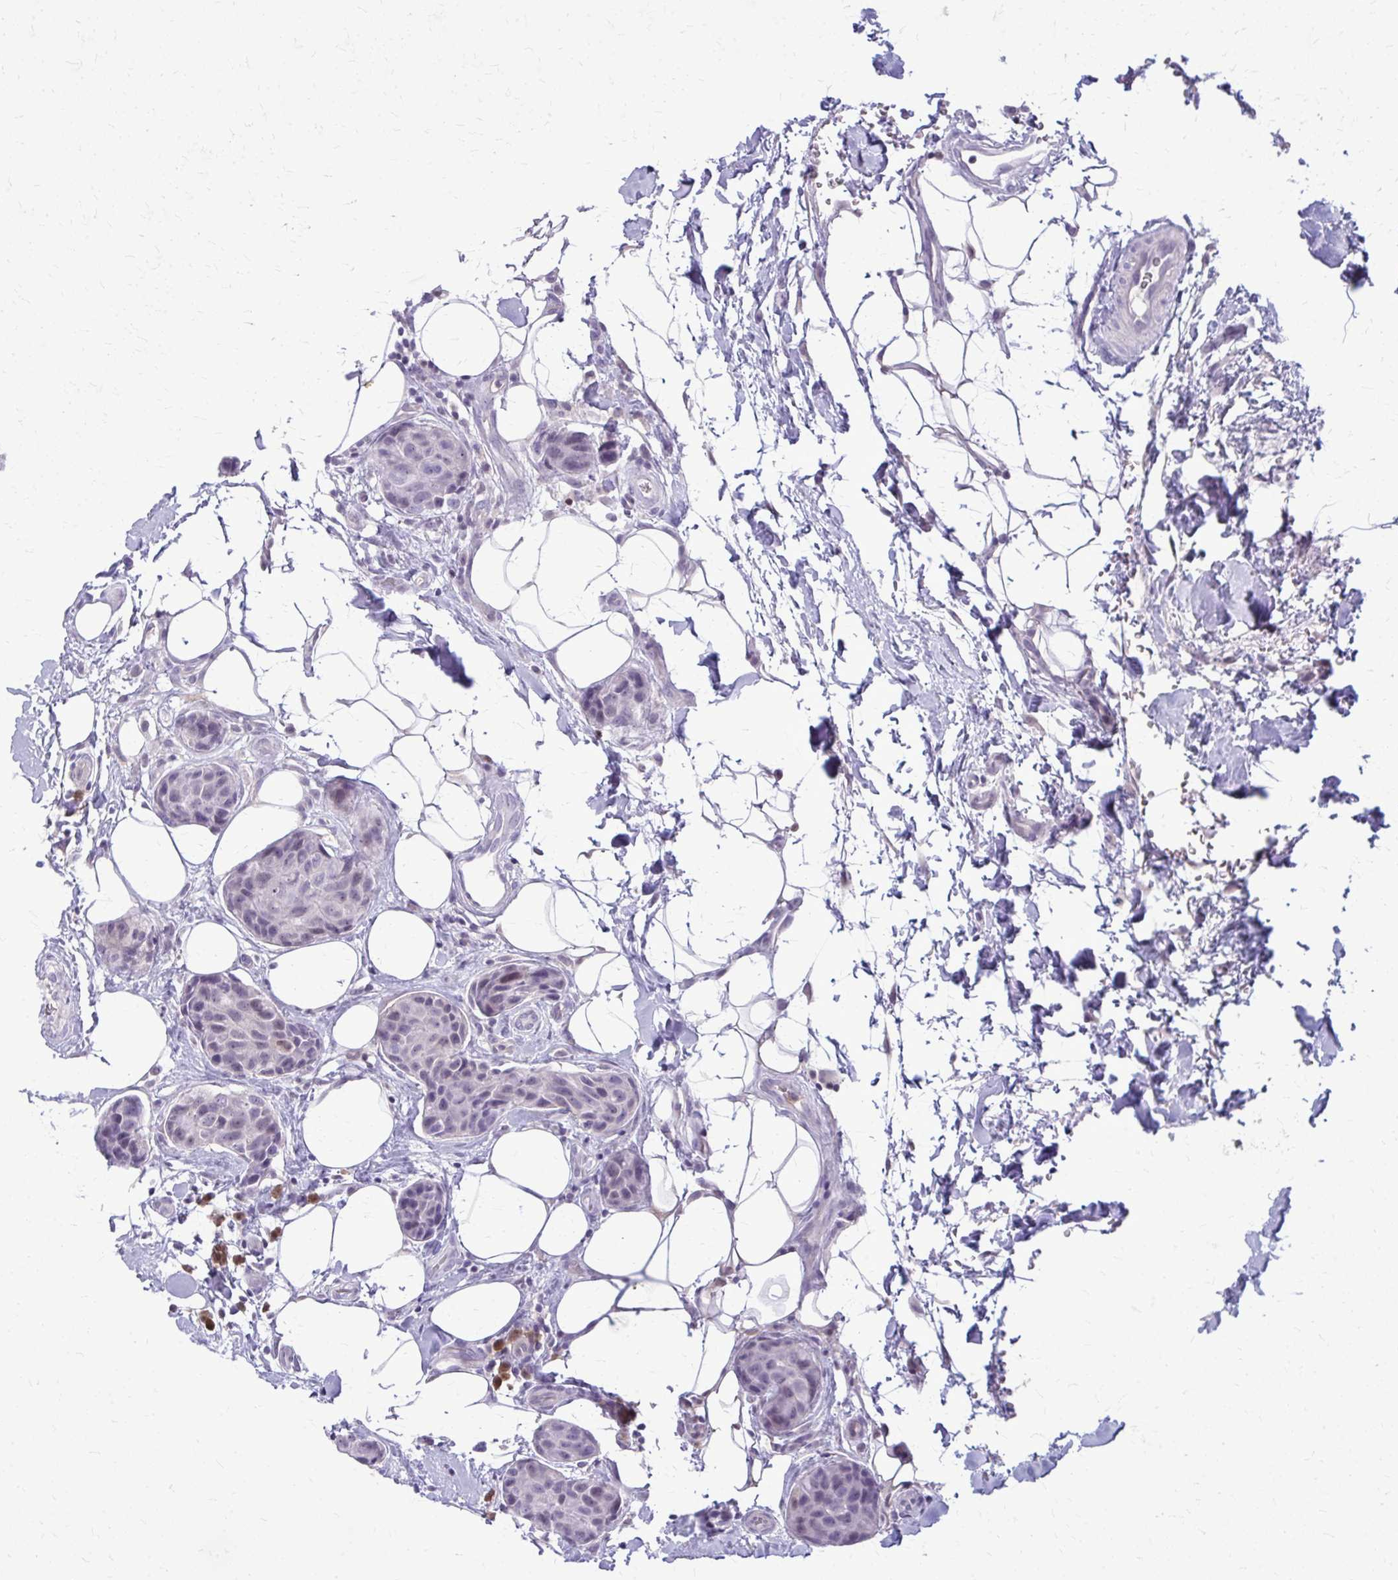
{"staining": {"intensity": "negative", "quantity": "none", "location": "none"}, "tissue": "breast cancer", "cell_type": "Tumor cells", "image_type": "cancer", "snomed": [{"axis": "morphology", "description": "Duct carcinoma"}, {"axis": "topography", "description": "Breast"}, {"axis": "topography", "description": "Lymph node"}], "caption": "Tumor cells show no significant protein positivity in breast infiltrating ductal carcinoma.", "gene": "GLRX", "patient": {"sex": "female", "age": 80}}